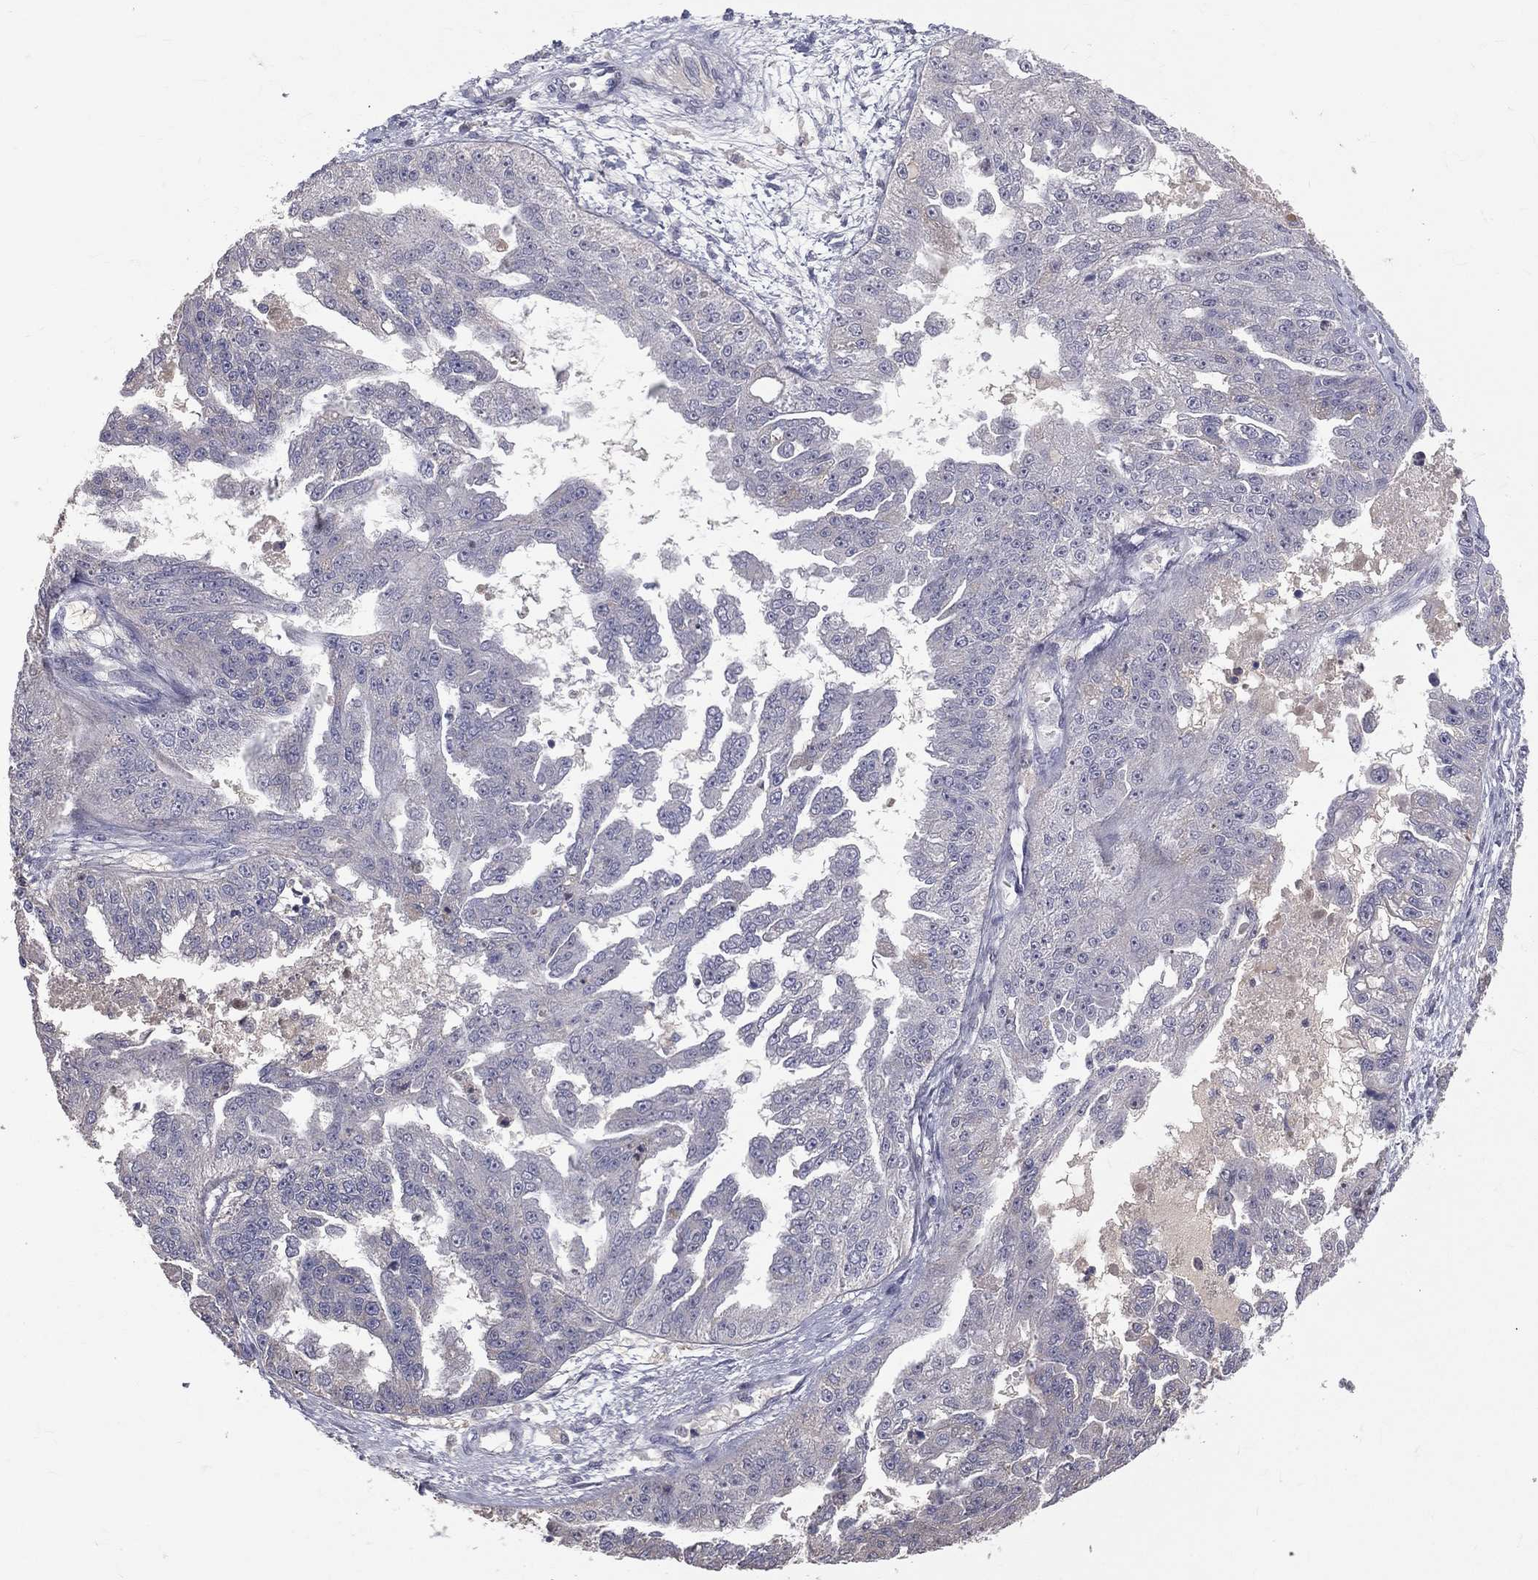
{"staining": {"intensity": "negative", "quantity": "none", "location": "none"}, "tissue": "ovarian cancer", "cell_type": "Tumor cells", "image_type": "cancer", "snomed": [{"axis": "morphology", "description": "Cystadenocarcinoma, serous, NOS"}, {"axis": "topography", "description": "Ovary"}], "caption": "High magnification brightfield microscopy of serous cystadenocarcinoma (ovarian) stained with DAB (brown) and counterstained with hematoxylin (blue): tumor cells show no significant staining. (DAB IHC visualized using brightfield microscopy, high magnification).", "gene": "DSG4", "patient": {"sex": "female", "age": 58}}